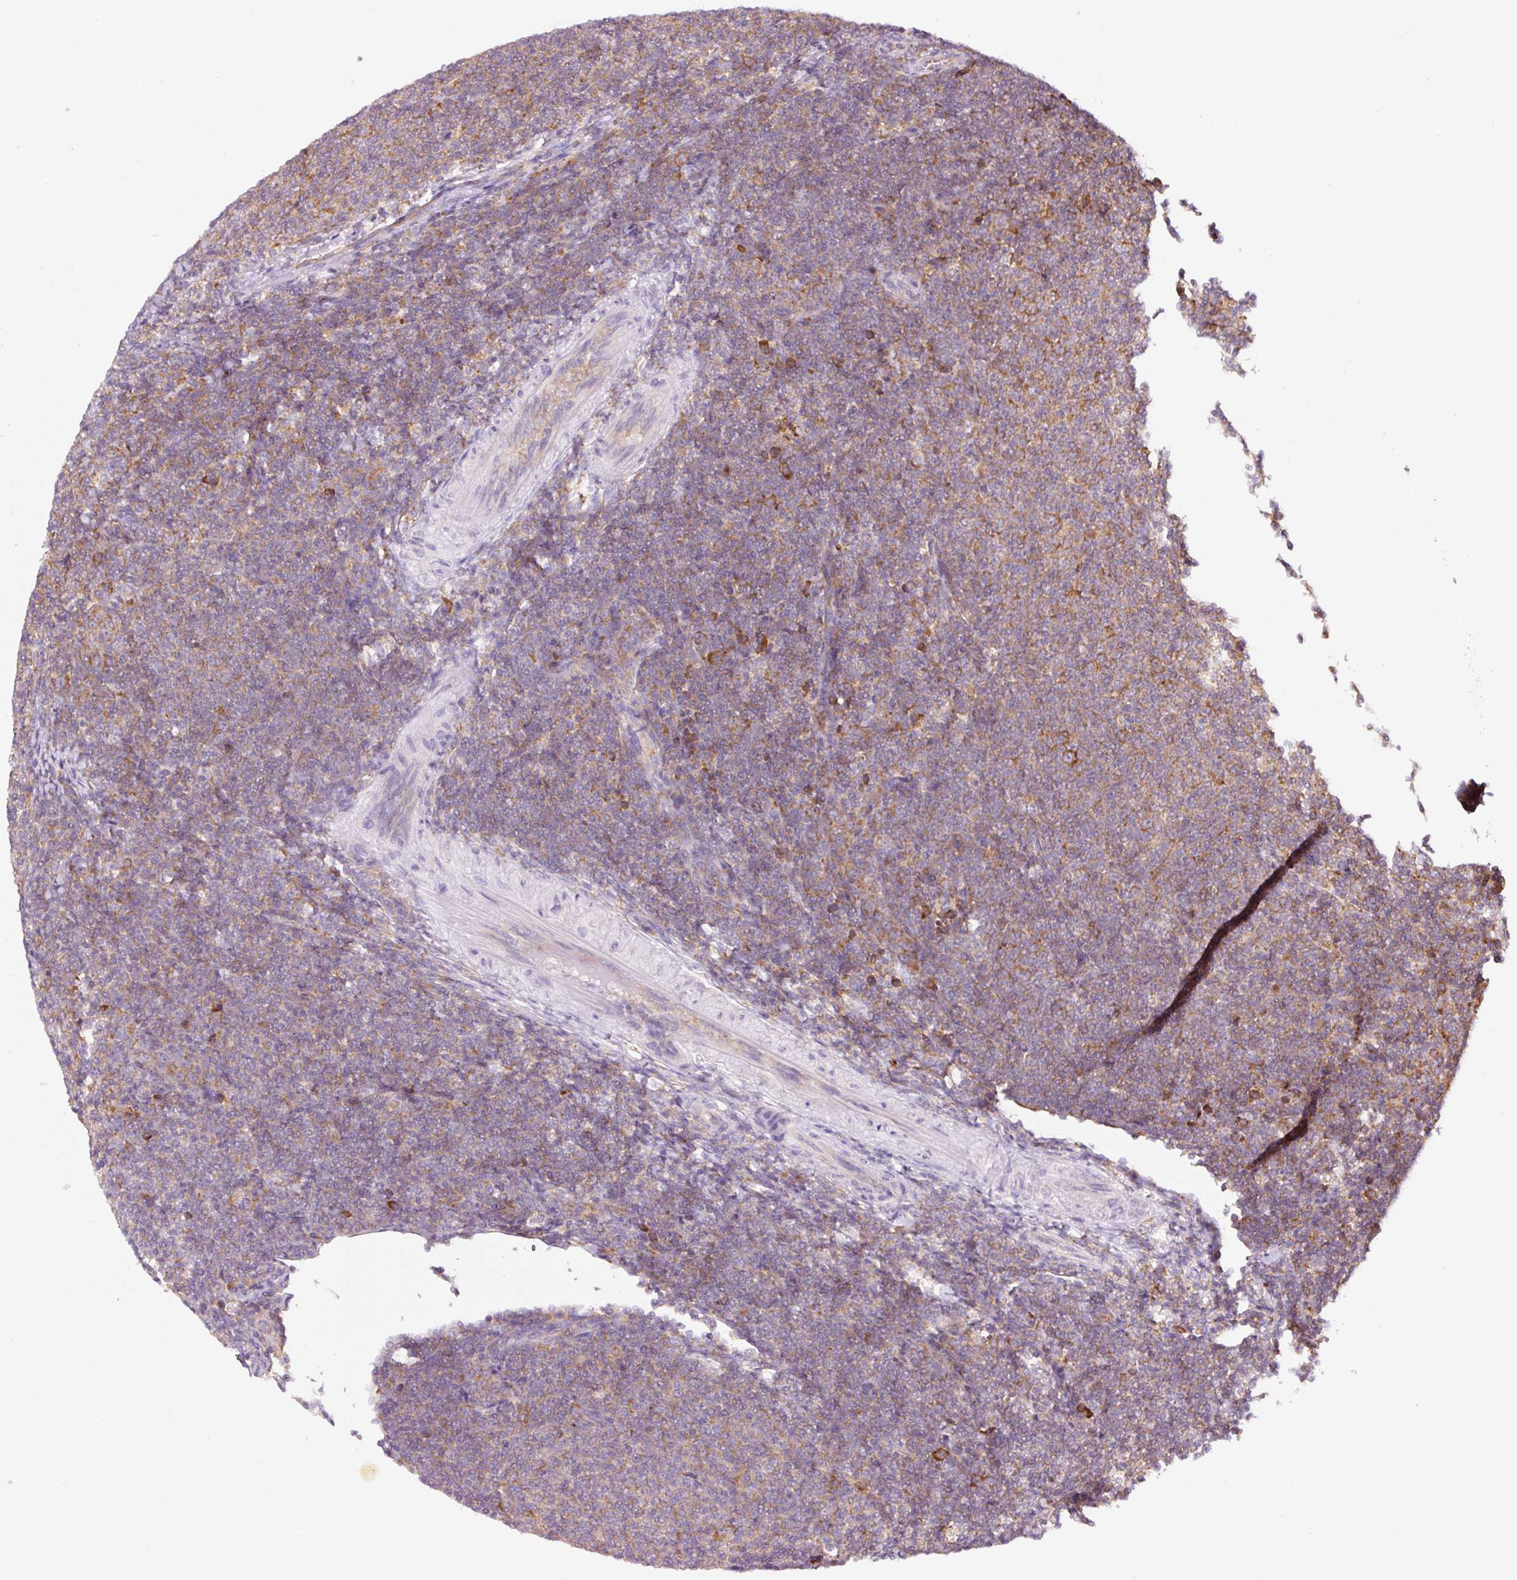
{"staining": {"intensity": "weak", "quantity": "25%-75%", "location": "cytoplasmic/membranous"}, "tissue": "lymphoma", "cell_type": "Tumor cells", "image_type": "cancer", "snomed": [{"axis": "morphology", "description": "Malignant lymphoma, non-Hodgkin's type, Low grade"}, {"axis": "topography", "description": "Lymph node"}], "caption": "Brown immunohistochemical staining in human malignant lymphoma, non-Hodgkin's type (low-grade) demonstrates weak cytoplasmic/membranous expression in about 25%-75% of tumor cells.", "gene": "RPL41", "patient": {"sex": "male", "age": 66}}